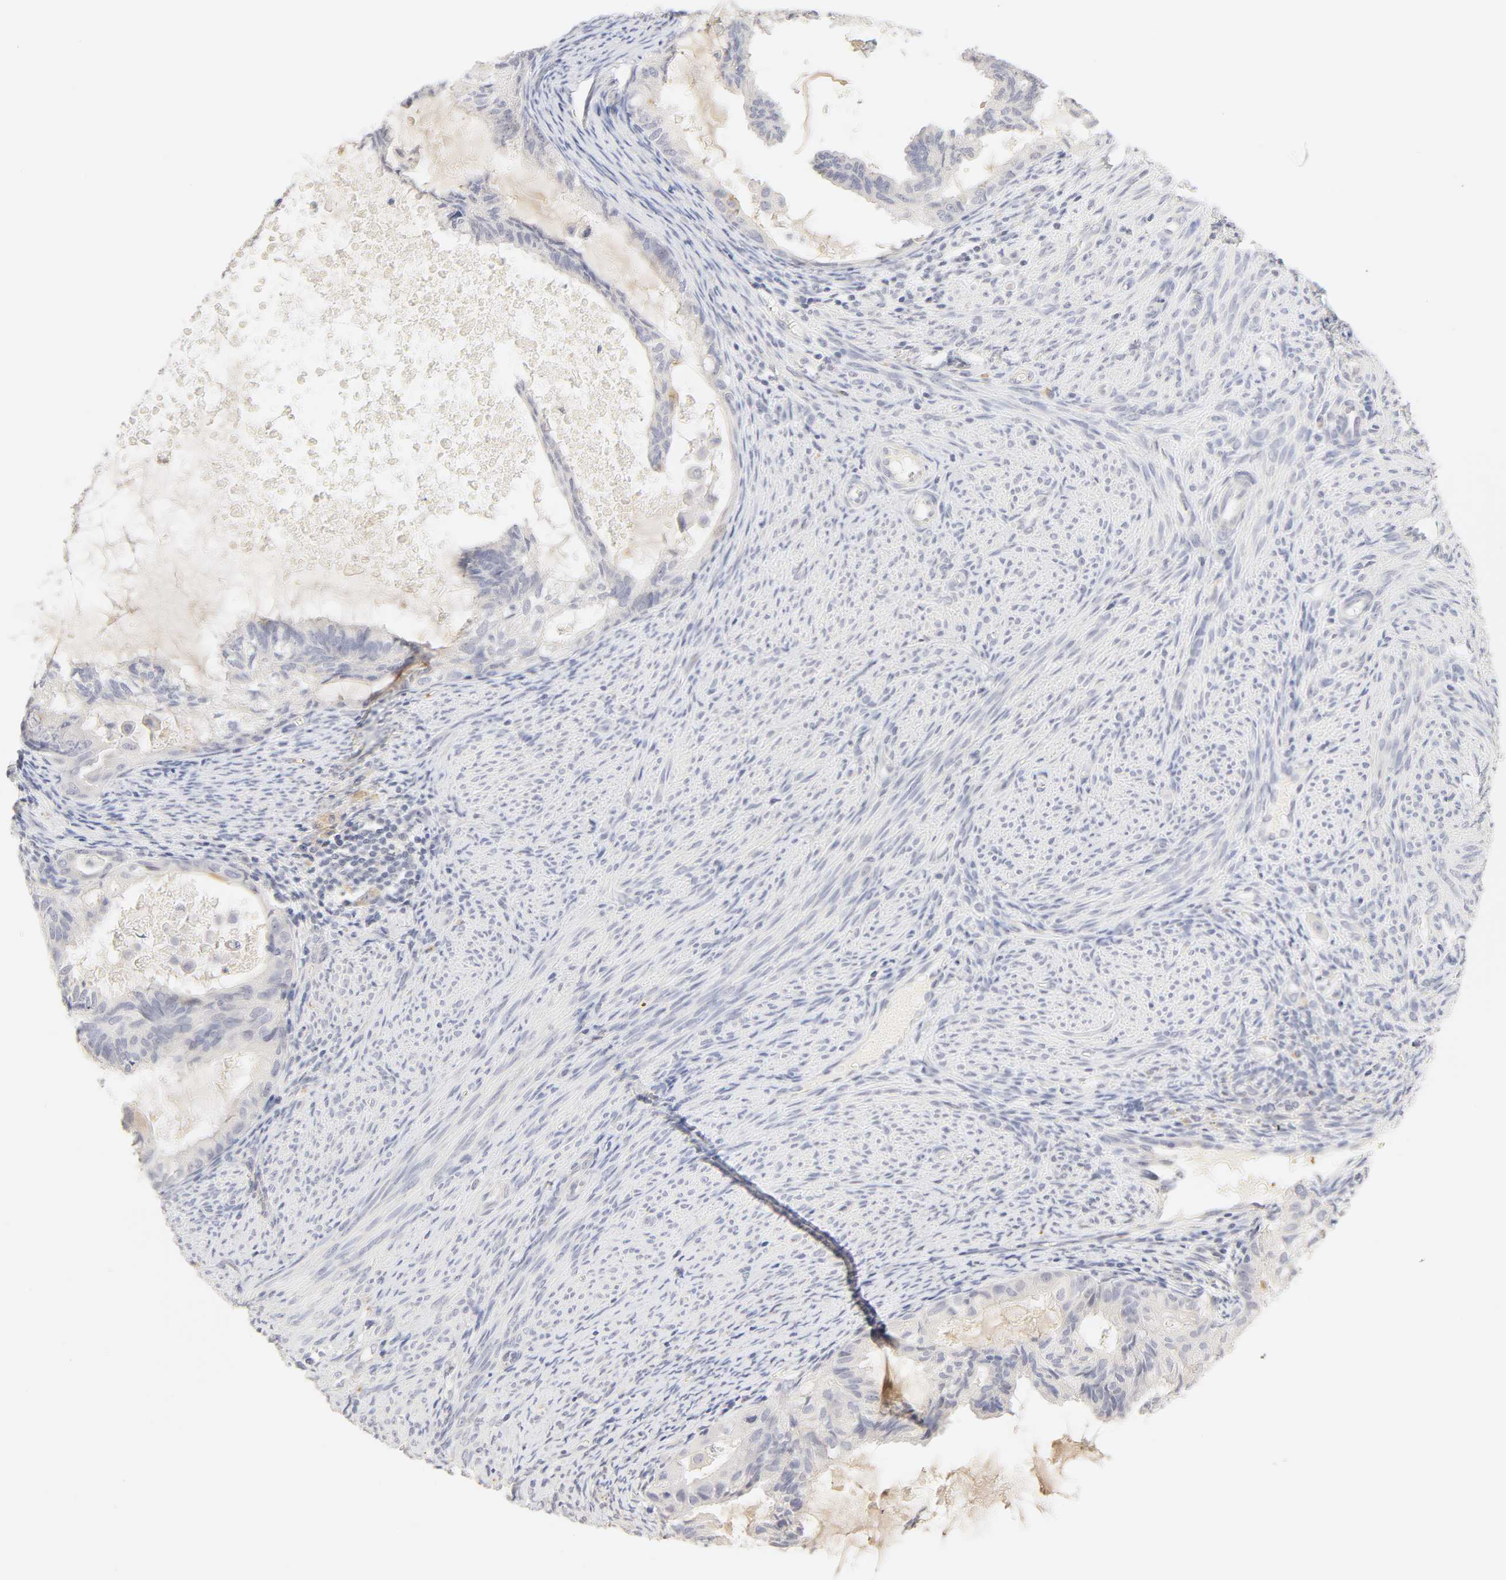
{"staining": {"intensity": "weak", "quantity": "<25%", "location": "cytoplasmic/membranous"}, "tissue": "cervical cancer", "cell_type": "Tumor cells", "image_type": "cancer", "snomed": [{"axis": "morphology", "description": "Normal tissue, NOS"}, {"axis": "morphology", "description": "Adenocarcinoma, NOS"}, {"axis": "topography", "description": "Cervix"}, {"axis": "topography", "description": "Endometrium"}], "caption": "A micrograph of cervical adenocarcinoma stained for a protein shows no brown staining in tumor cells. (Immunohistochemistry (ihc), brightfield microscopy, high magnification).", "gene": "CYP4B1", "patient": {"sex": "female", "age": 86}}